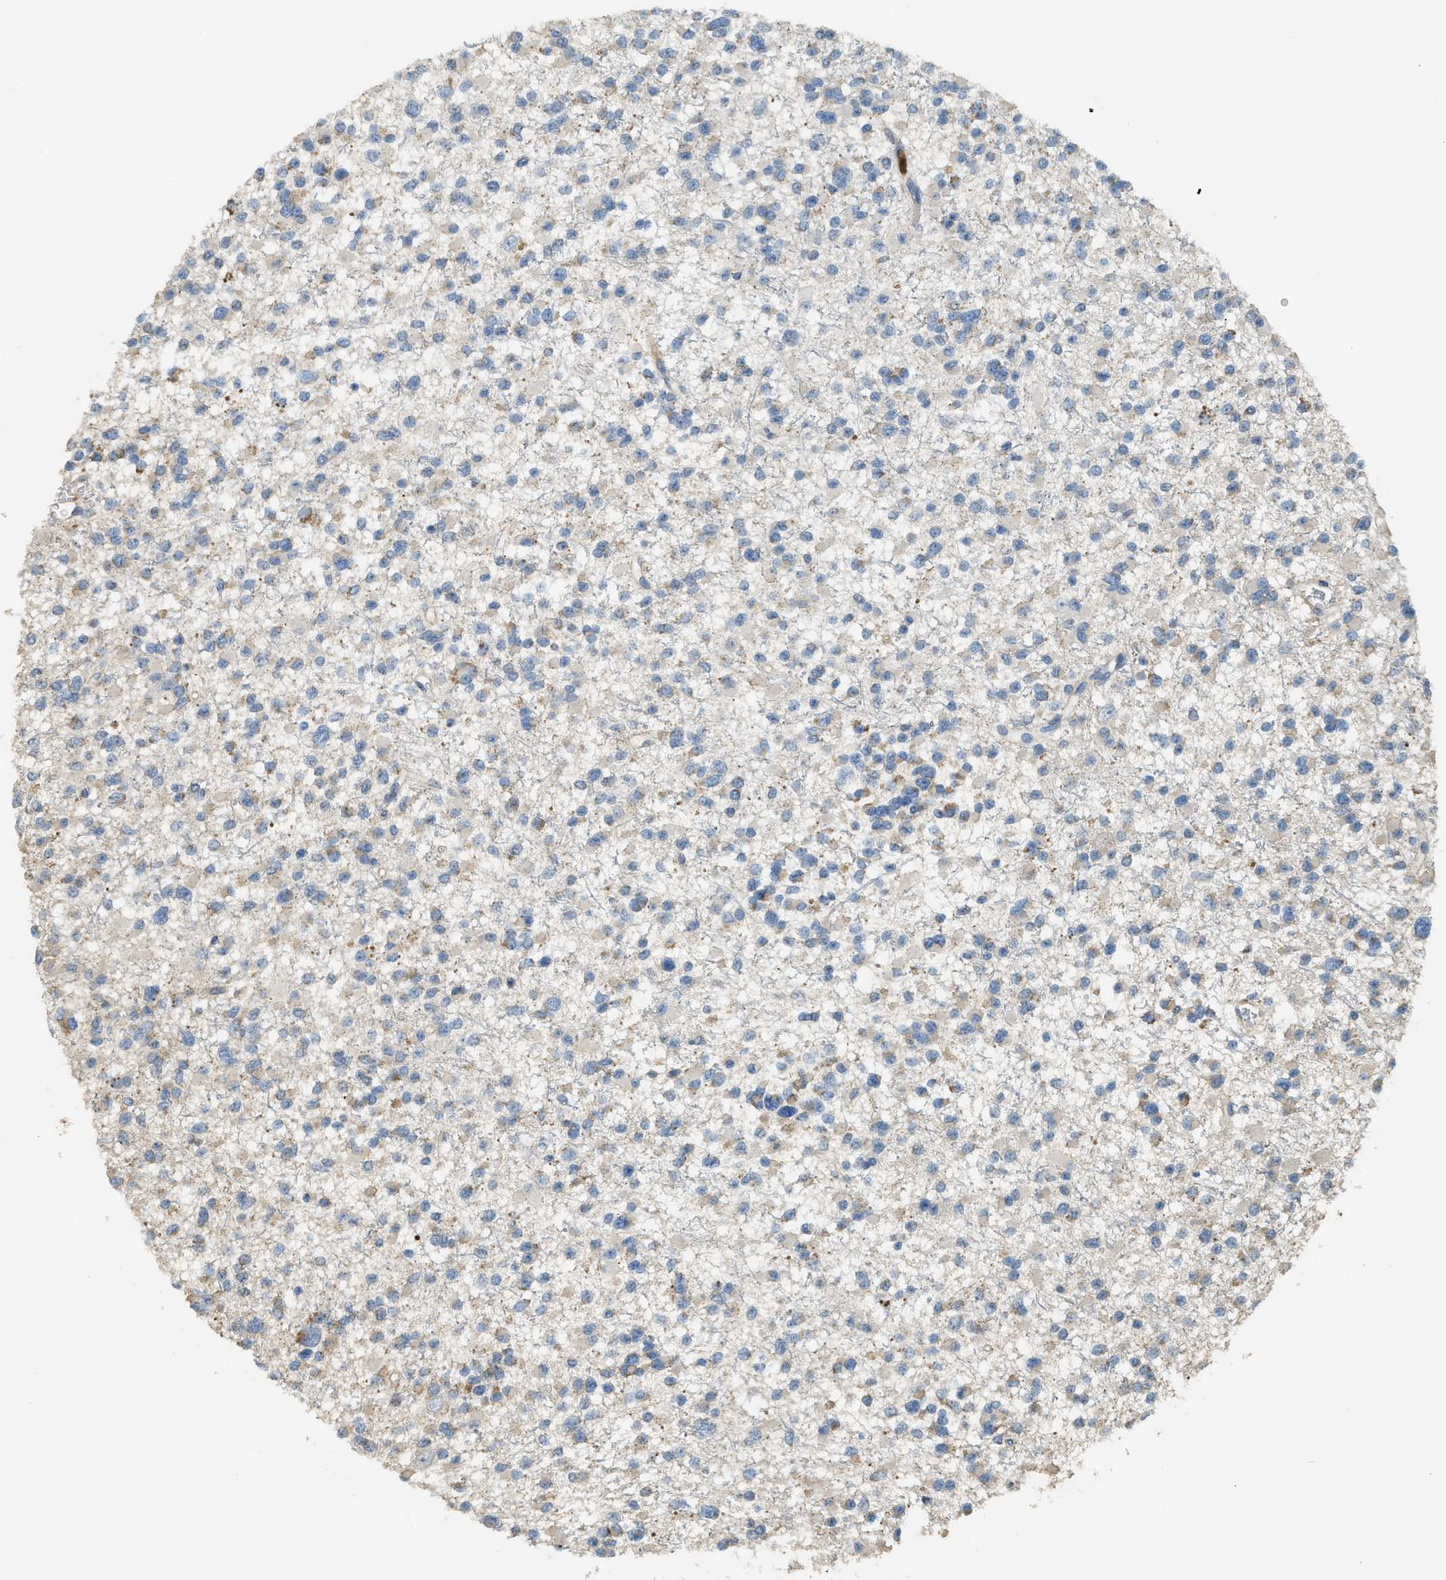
{"staining": {"intensity": "weak", "quantity": "25%-75%", "location": "cytoplasmic/membranous"}, "tissue": "glioma", "cell_type": "Tumor cells", "image_type": "cancer", "snomed": [{"axis": "morphology", "description": "Glioma, malignant, Low grade"}, {"axis": "topography", "description": "Brain"}], "caption": "Immunohistochemistry (IHC) photomicrograph of neoplastic tissue: human glioma stained using immunohistochemistry (IHC) displays low levels of weak protein expression localized specifically in the cytoplasmic/membranous of tumor cells, appearing as a cytoplasmic/membranous brown color.", "gene": "TMEM68", "patient": {"sex": "female", "age": 22}}